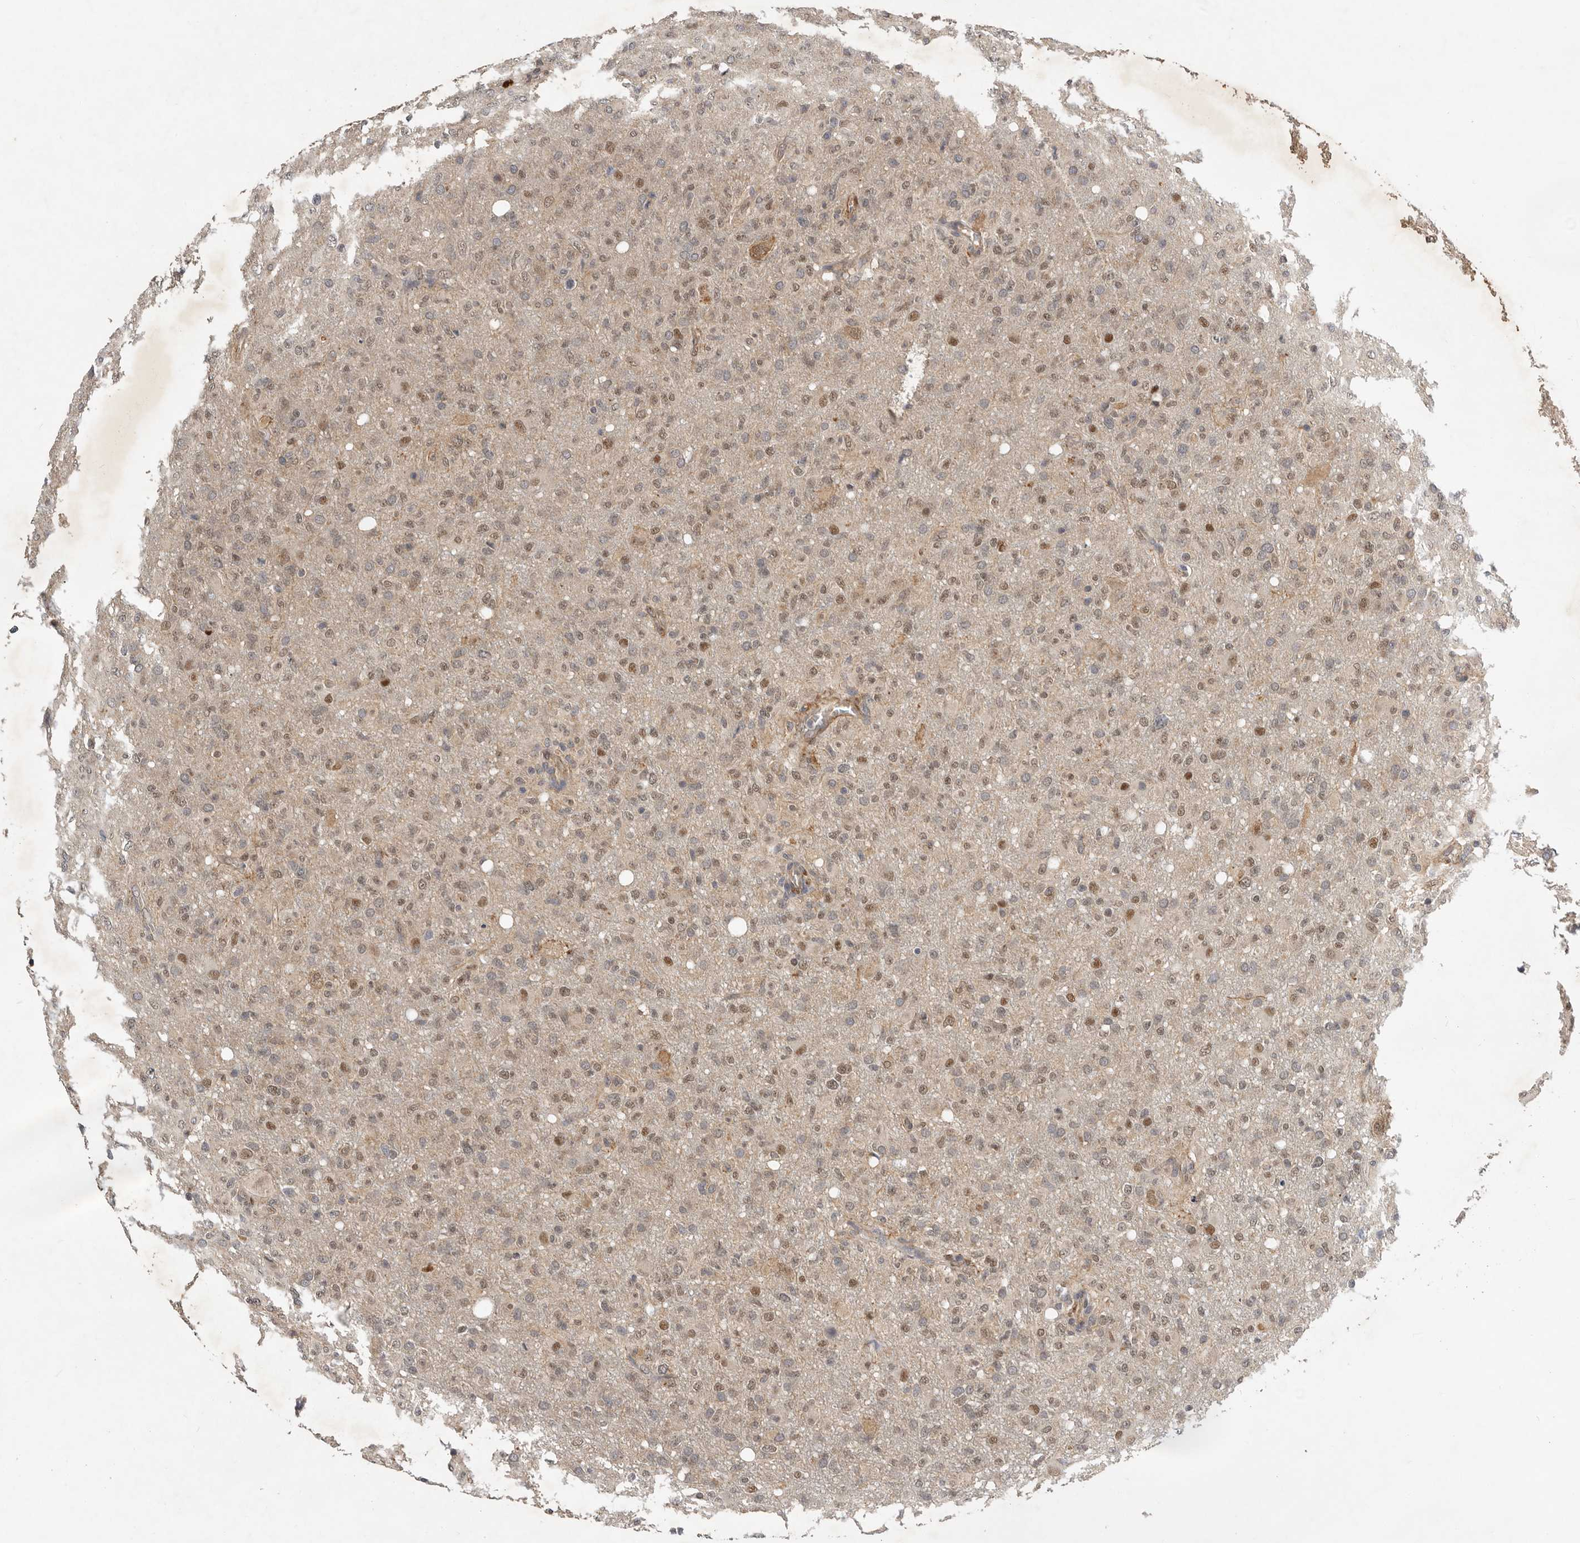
{"staining": {"intensity": "moderate", "quantity": "25%-75%", "location": "nuclear"}, "tissue": "glioma", "cell_type": "Tumor cells", "image_type": "cancer", "snomed": [{"axis": "morphology", "description": "Glioma, malignant, High grade"}, {"axis": "topography", "description": "Brain"}], "caption": "Immunohistochemical staining of malignant glioma (high-grade) reveals moderate nuclear protein staining in about 25%-75% of tumor cells.", "gene": "RNF157", "patient": {"sex": "female", "age": 57}}